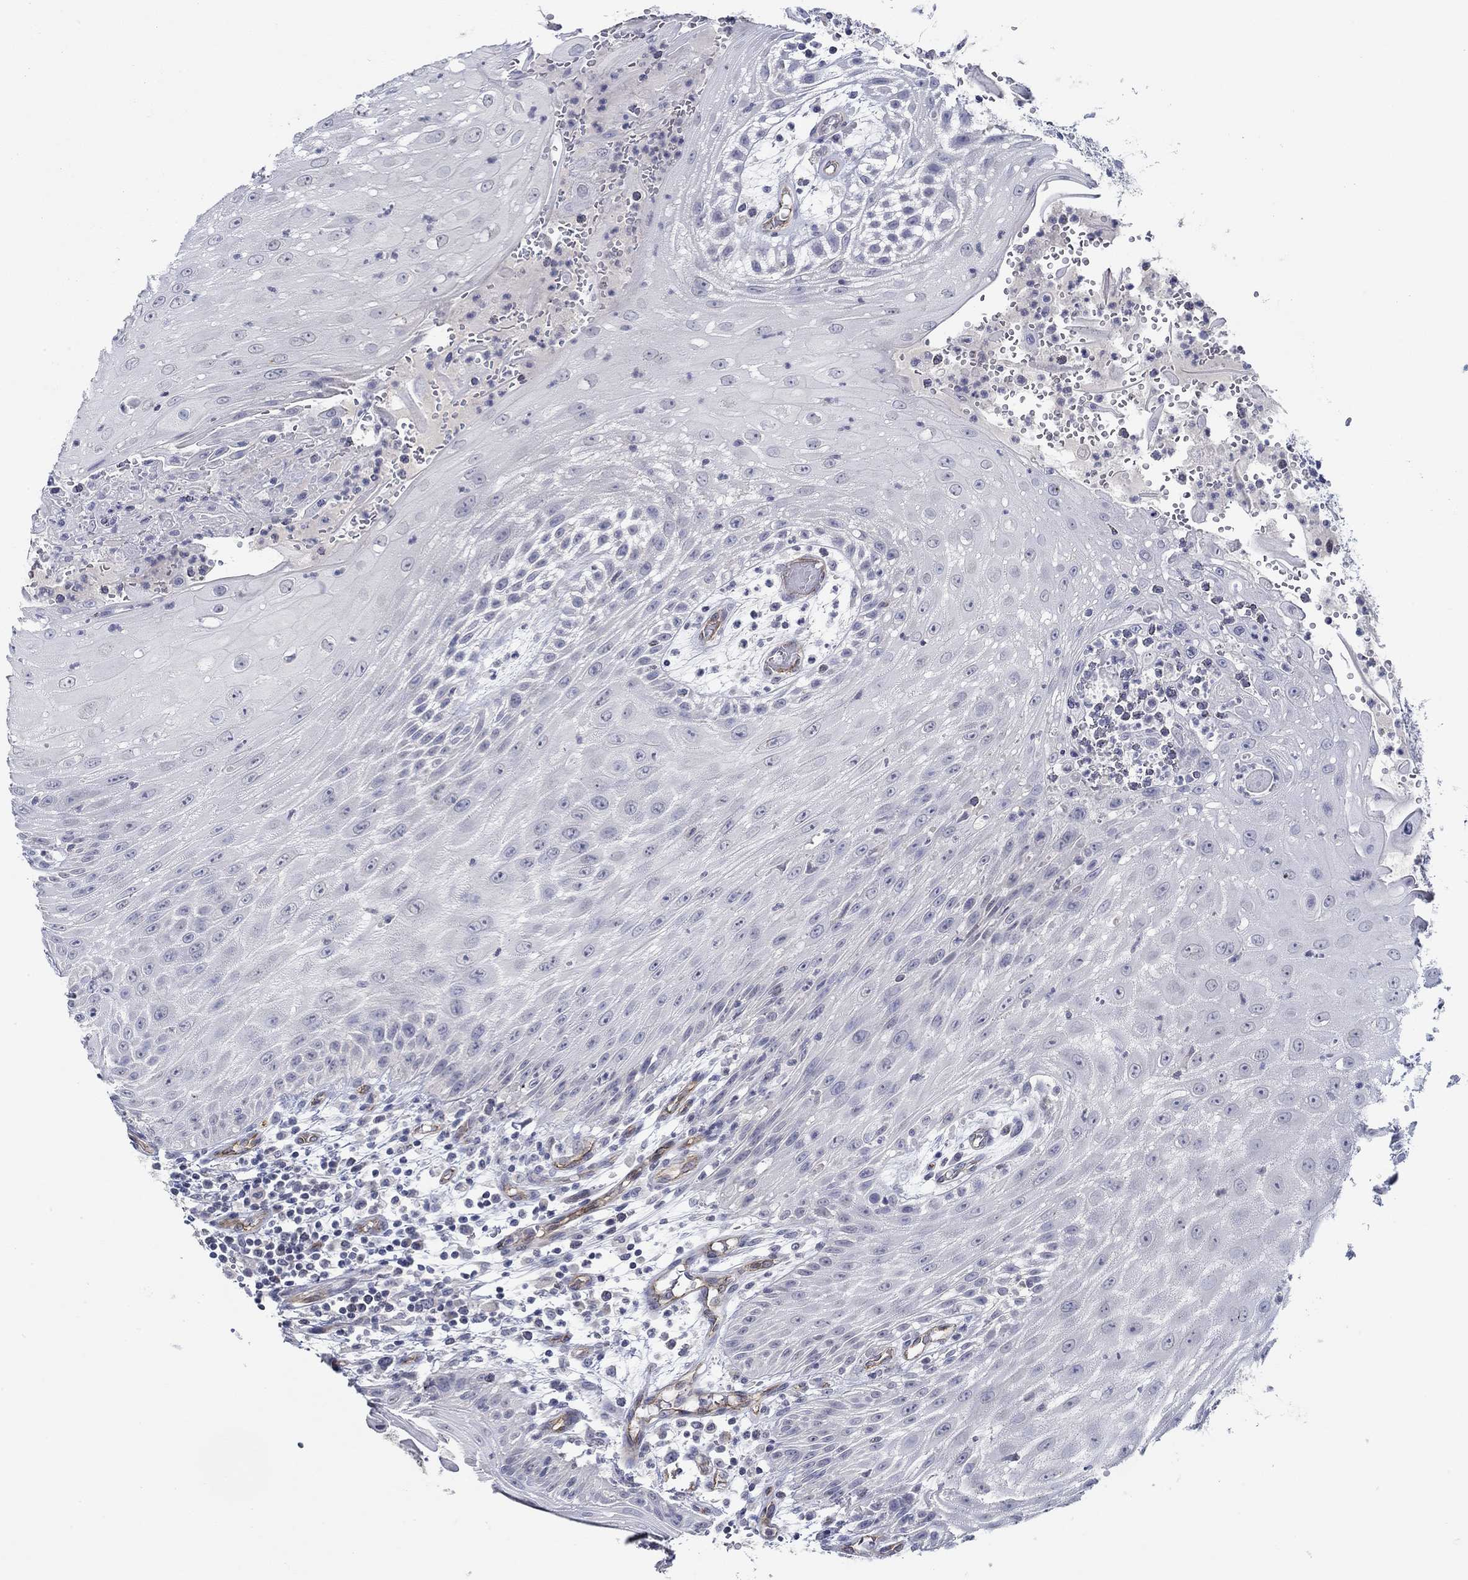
{"staining": {"intensity": "negative", "quantity": "none", "location": "none"}, "tissue": "head and neck cancer", "cell_type": "Tumor cells", "image_type": "cancer", "snomed": [{"axis": "morphology", "description": "Squamous cell carcinoma, NOS"}, {"axis": "topography", "description": "Oral tissue"}, {"axis": "topography", "description": "Head-Neck"}], "caption": "This is an immunohistochemistry (IHC) histopathology image of human head and neck squamous cell carcinoma. There is no staining in tumor cells.", "gene": "GJA5", "patient": {"sex": "male", "age": 58}}